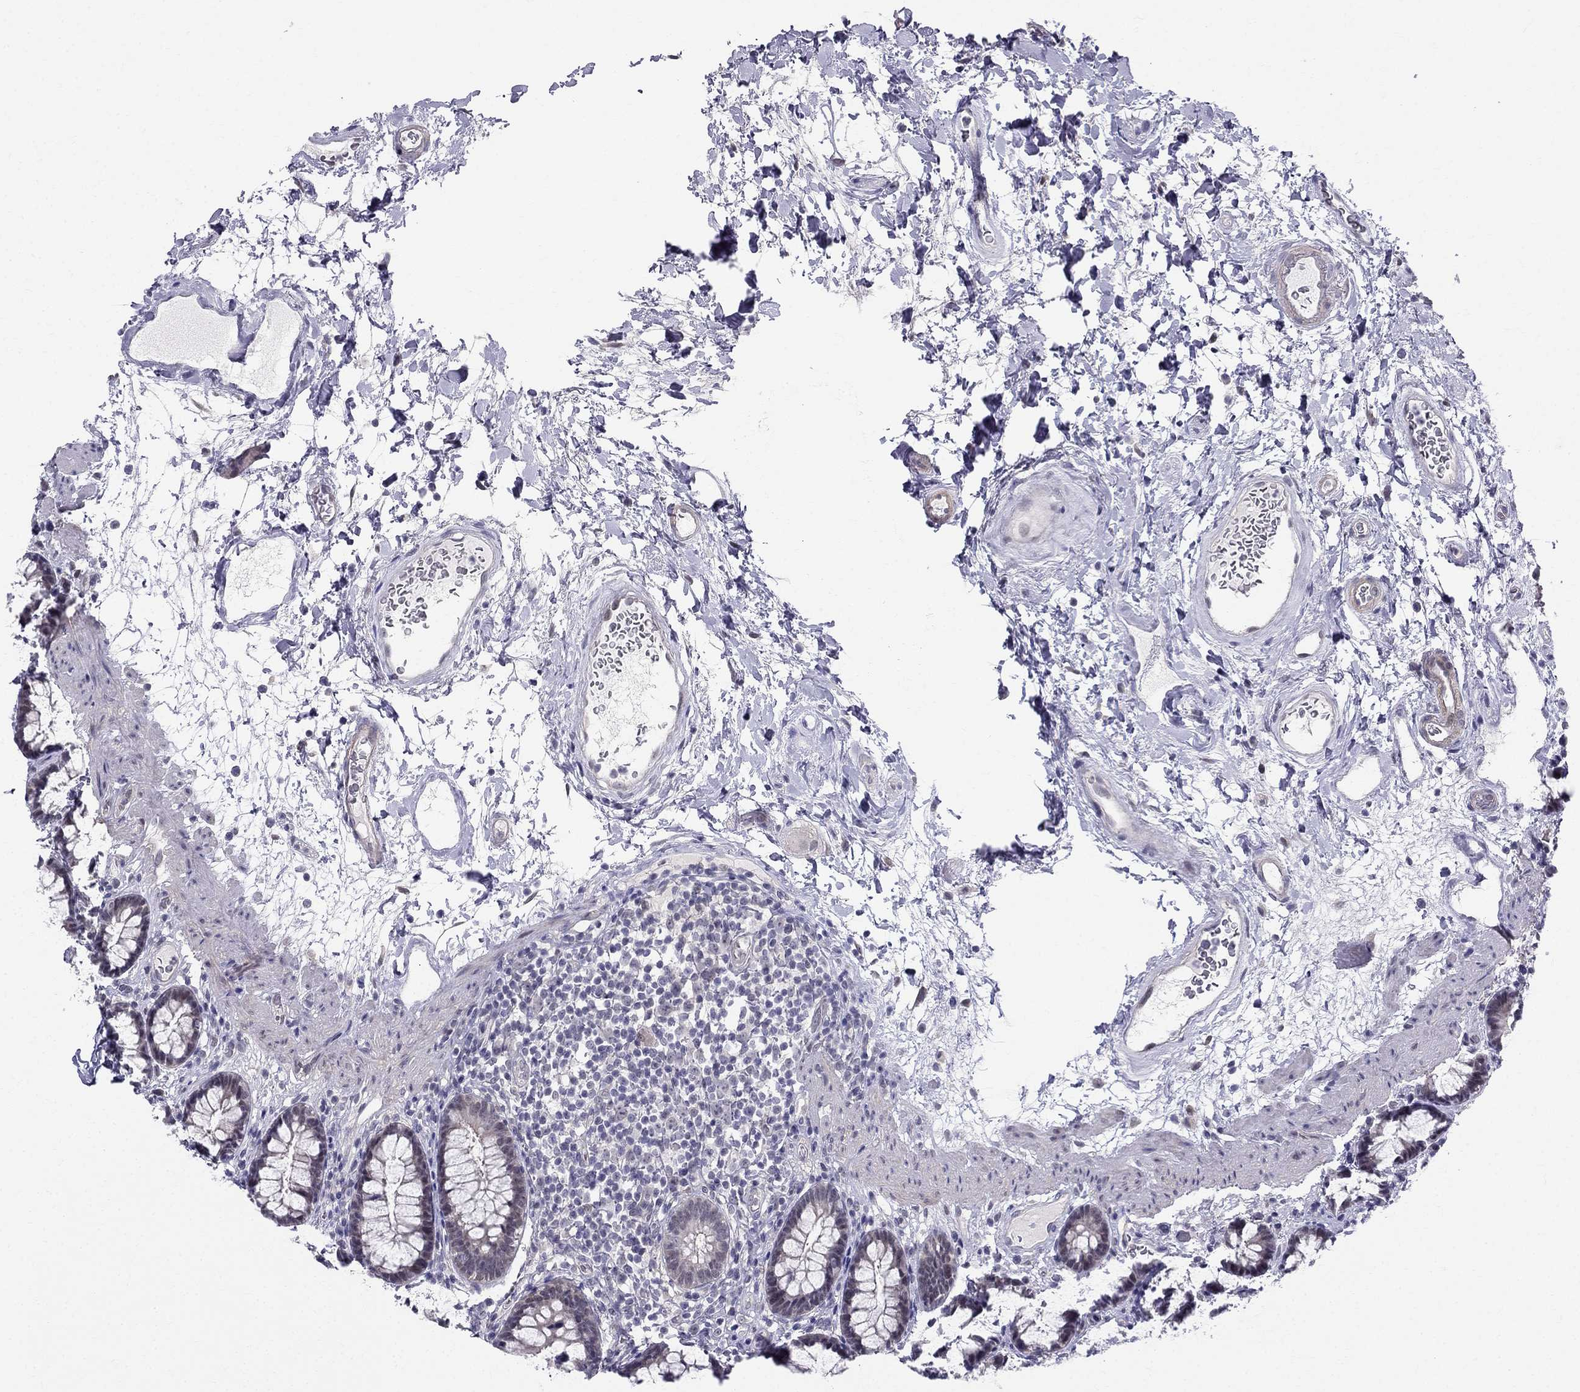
{"staining": {"intensity": "negative", "quantity": "none", "location": "none"}, "tissue": "rectum", "cell_type": "Glandular cells", "image_type": "normal", "snomed": [{"axis": "morphology", "description": "Normal tissue, NOS"}, {"axis": "topography", "description": "Rectum"}], "caption": "Photomicrograph shows no protein staining in glandular cells of normal rectum.", "gene": "BAG5", "patient": {"sex": "male", "age": 72}}